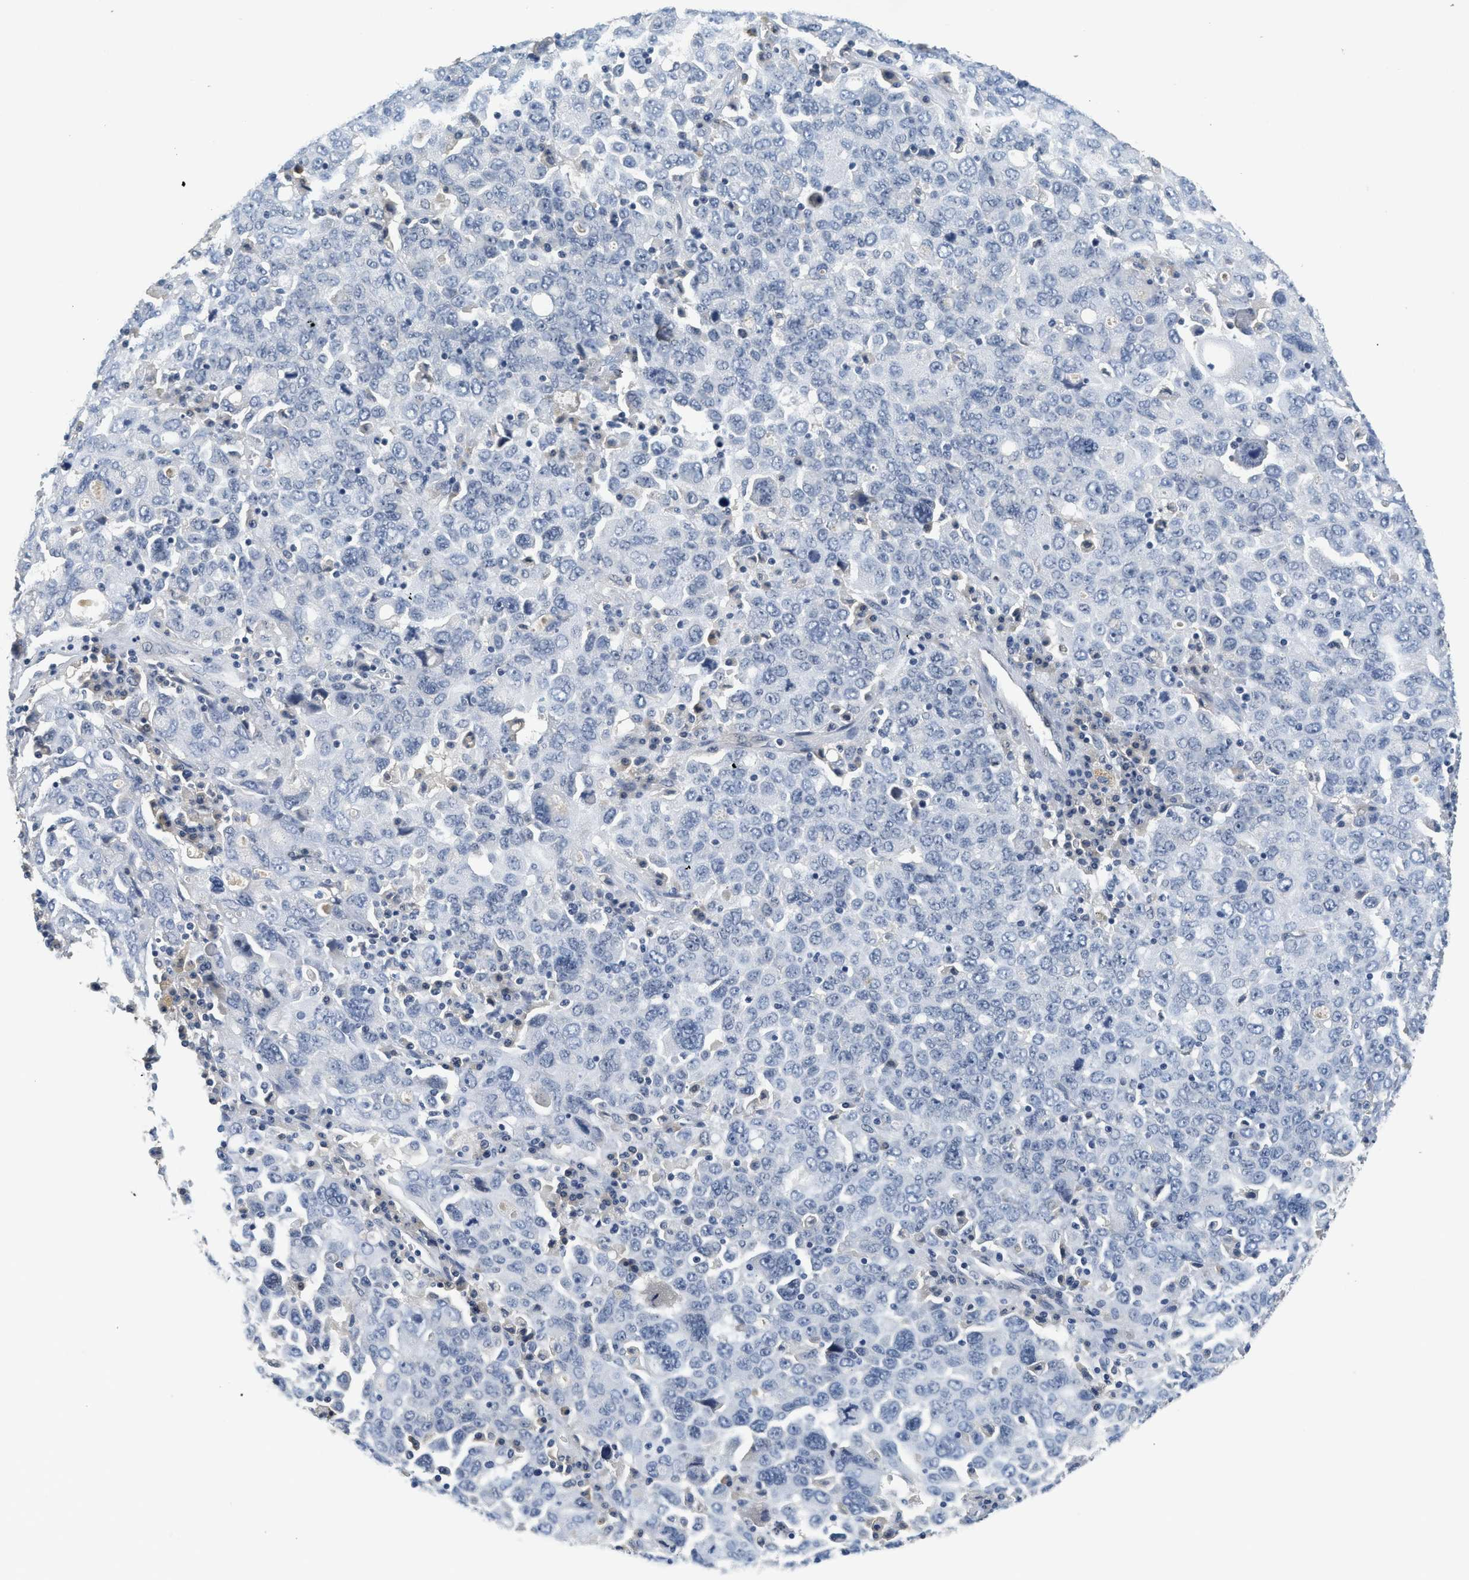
{"staining": {"intensity": "negative", "quantity": "none", "location": "none"}, "tissue": "ovarian cancer", "cell_type": "Tumor cells", "image_type": "cancer", "snomed": [{"axis": "morphology", "description": "Carcinoma, endometroid"}, {"axis": "topography", "description": "Ovary"}], "caption": "The photomicrograph reveals no staining of tumor cells in ovarian cancer (endometroid carcinoma).", "gene": "MZF1", "patient": {"sex": "female", "age": 62}}